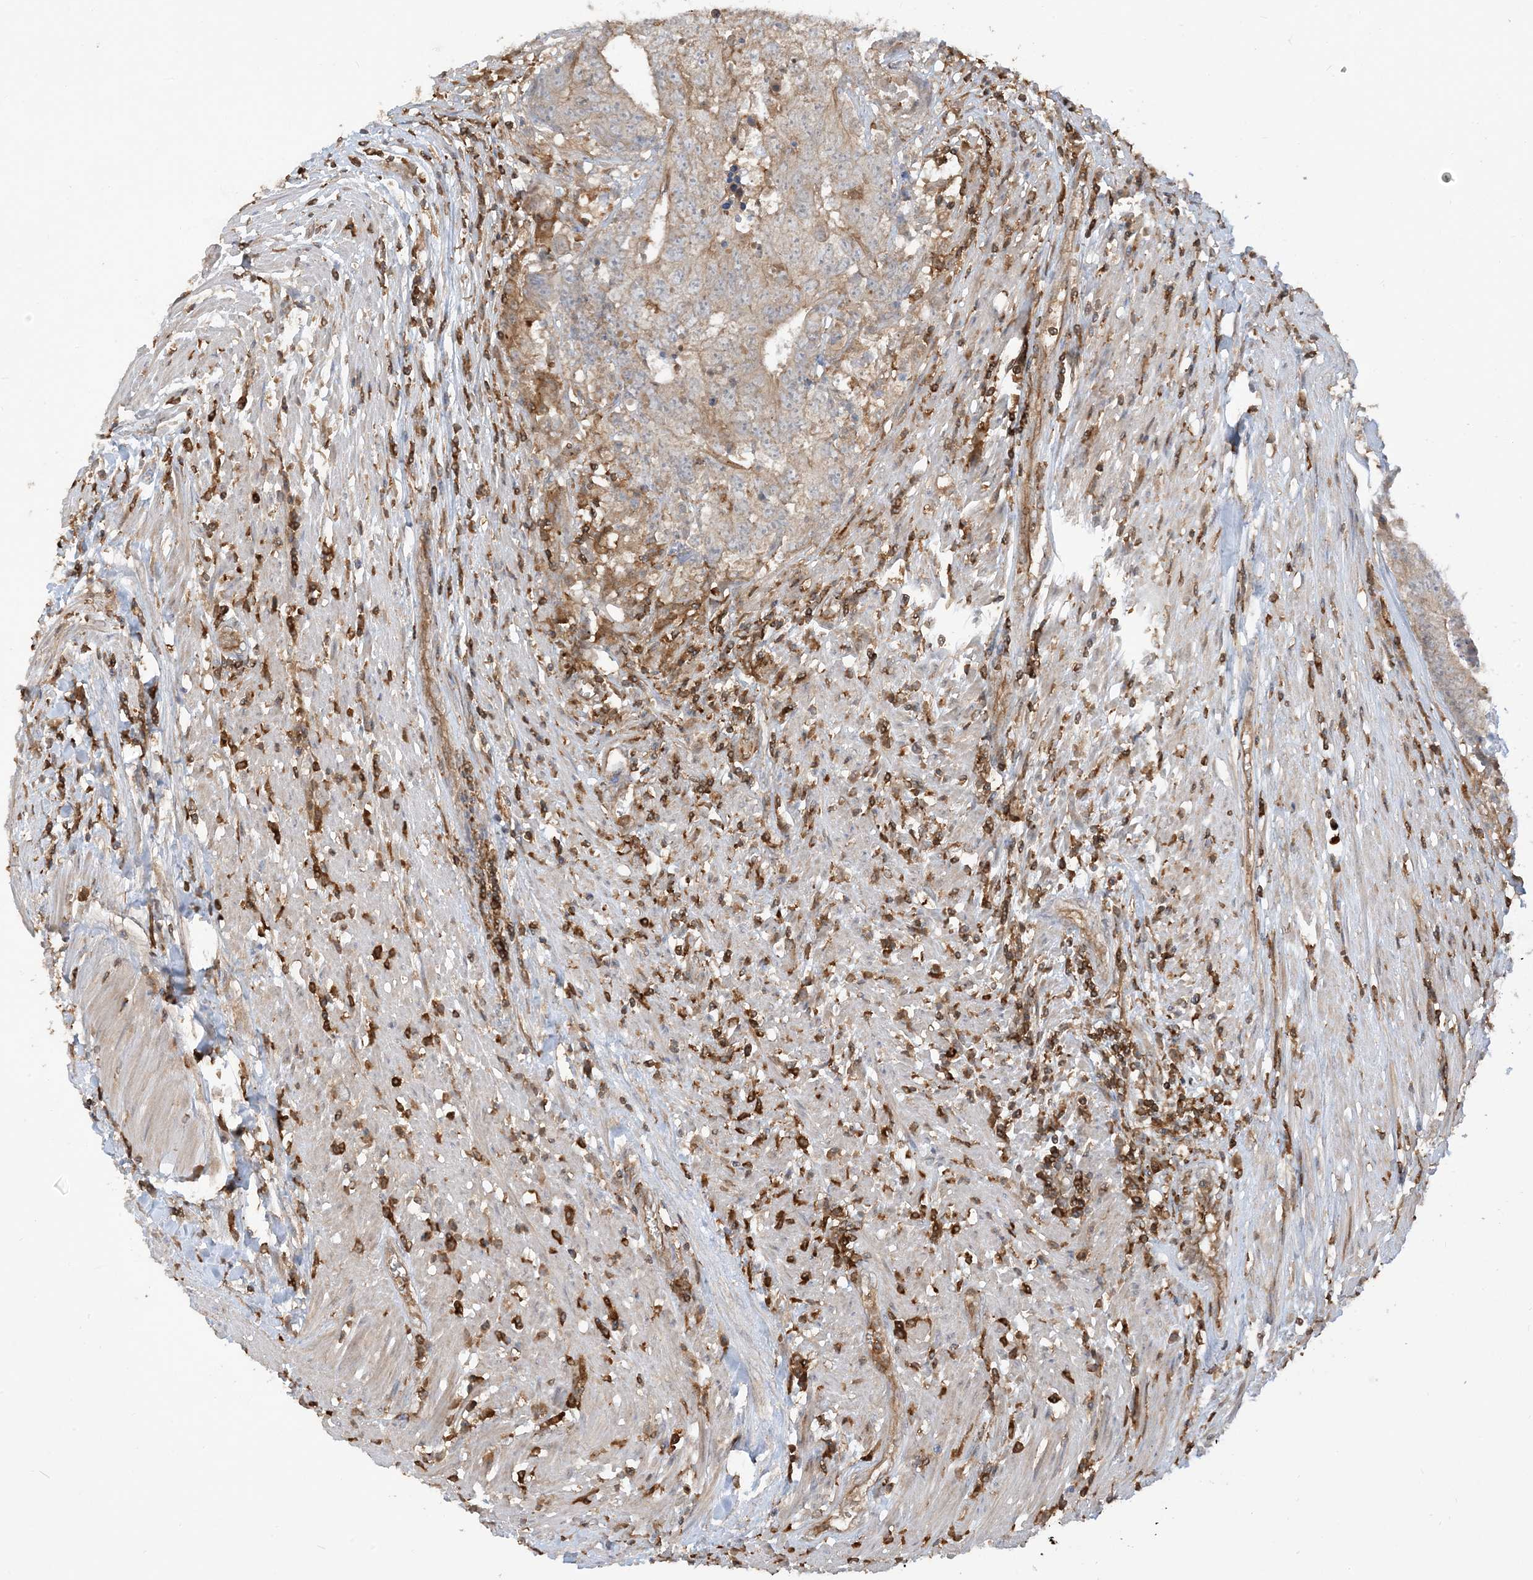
{"staining": {"intensity": "weak", "quantity": "<25%", "location": "cytoplasmic/membranous"}, "tissue": "colorectal cancer", "cell_type": "Tumor cells", "image_type": "cancer", "snomed": [{"axis": "morphology", "description": "Adenocarcinoma, NOS"}, {"axis": "topography", "description": "Colon"}], "caption": "Tumor cells show no significant protein positivity in colorectal adenocarcinoma.", "gene": "CAPZB", "patient": {"sex": "female", "age": 67}}